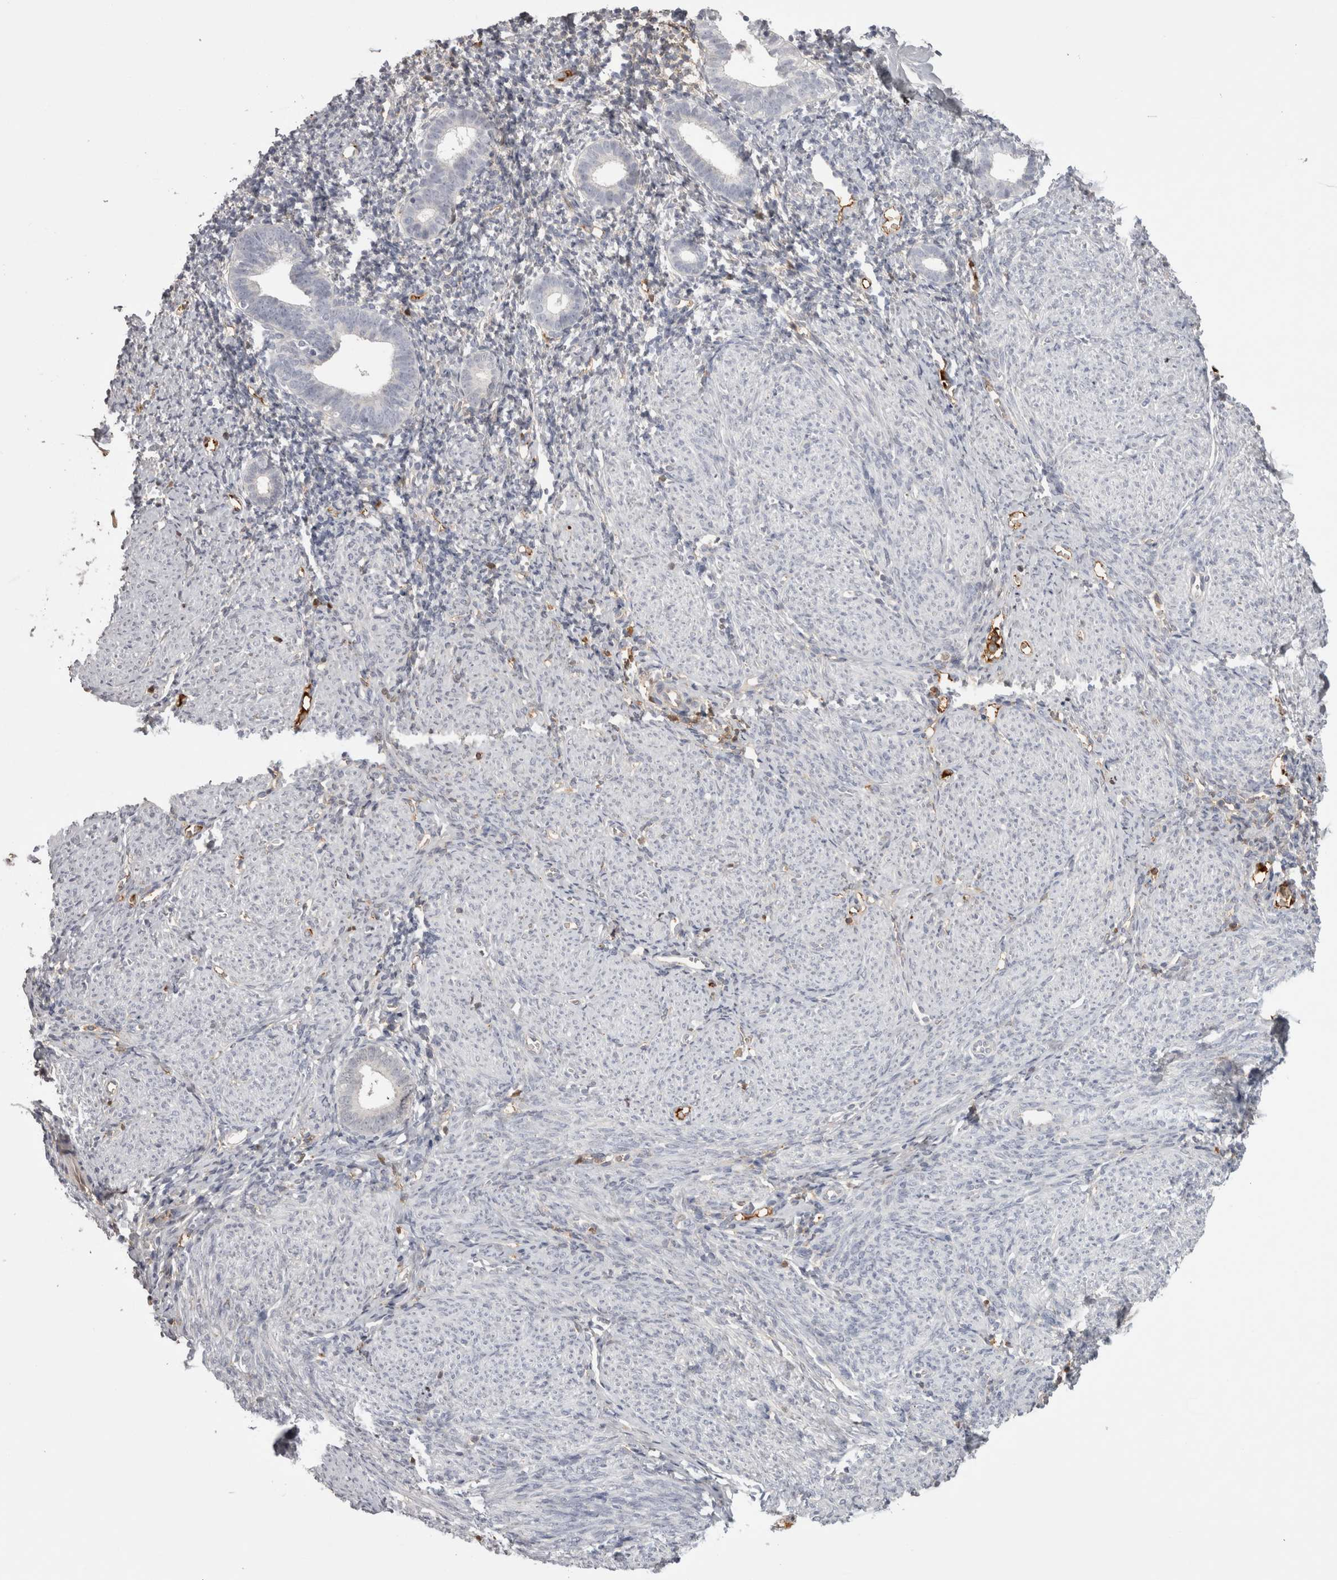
{"staining": {"intensity": "negative", "quantity": "none", "location": "none"}, "tissue": "endometrium", "cell_type": "Cells in endometrial stroma", "image_type": "normal", "snomed": [{"axis": "morphology", "description": "Normal tissue, NOS"}, {"axis": "morphology", "description": "Adenocarcinoma, NOS"}, {"axis": "topography", "description": "Endometrium"}], "caption": "Cells in endometrial stroma are negative for brown protein staining in normal endometrium.", "gene": "SAA4", "patient": {"sex": "female", "age": 57}}